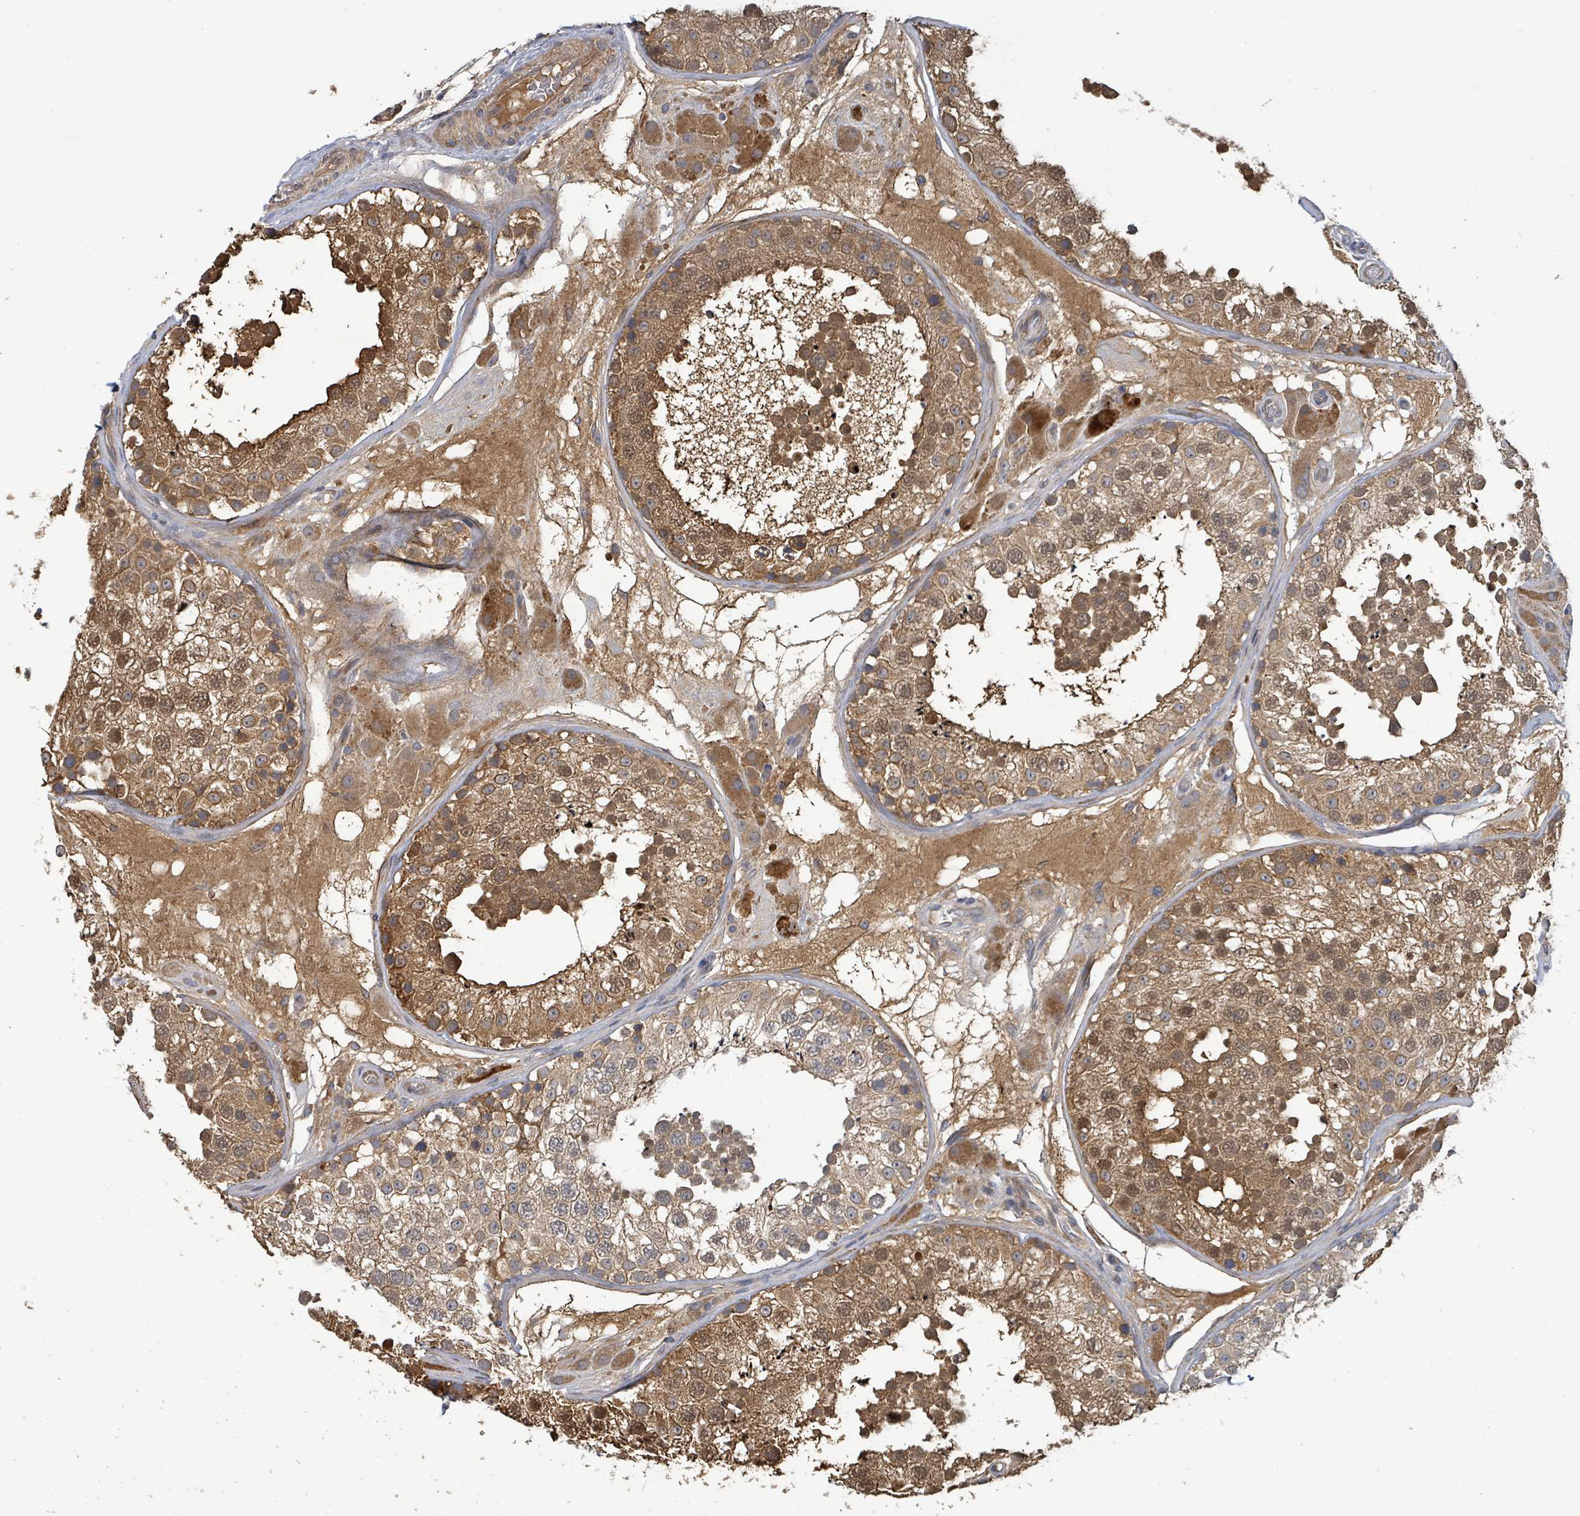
{"staining": {"intensity": "moderate", "quantity": ">75%", "location": "cytoplasmic/membranous,nuclear"}, "tissue": "testis", "cell_type": "Cells in seminiferous ducts", "image_type": "normal", "snomed": [{"axis": "morphology", "description": "Normal tissue, NOS"}, {"axis": "topography", "description": "Testis"}], "caption": "Testis was stained to show a protein in brown. There is medium levels of moderate cytoplasmic/membranous,nuclear positivity in about >75% of cells in seminiferous ducts.", "gene": "STARD4", "patient": {"sex": "male", "age": 26}}